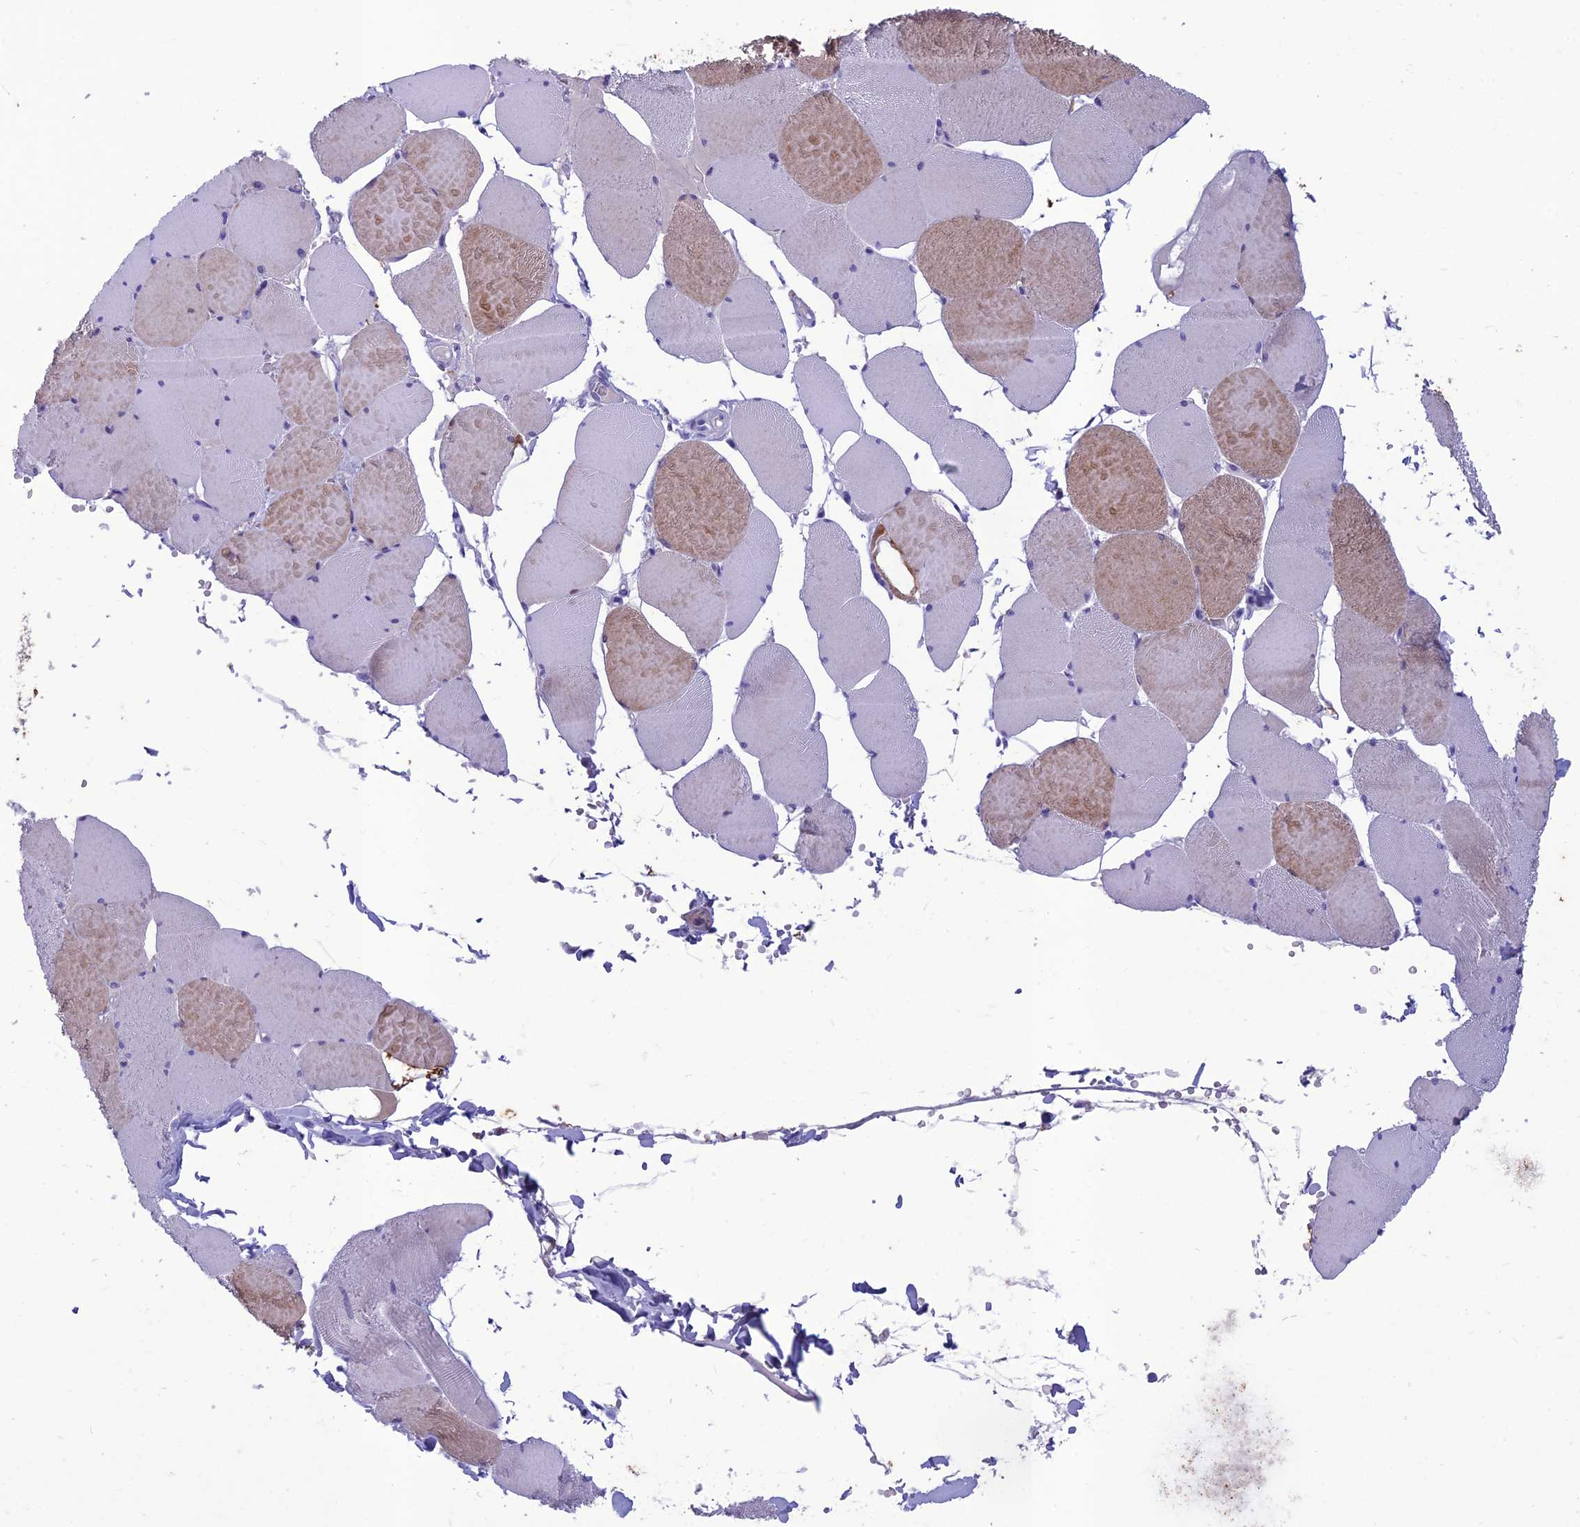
{"staining": {"intensity": "moderate", "quantity": "25%-75%", "location": "cytoplasmic/membranous"}, "tissue": "skeletal muscle", "cell_type": "Myocytes", "image_type": "normal", "snomed": [{"axis": "morphology", "description": "Normal tissue, NOS"}, {"axis": "topography", "description": "Skeletal muscle"}, {"axis": "topography", "description": "Head-Neck"}], "caption": "Unremarkable skeletal muscle was stained to show a protein in brown. There is medium levels of moderate cytoplasmic/membranous staining in approximately 25%-75% of myocytes.", "gene": "IFT172", "patient": {"sex": "male", "age": 66}}